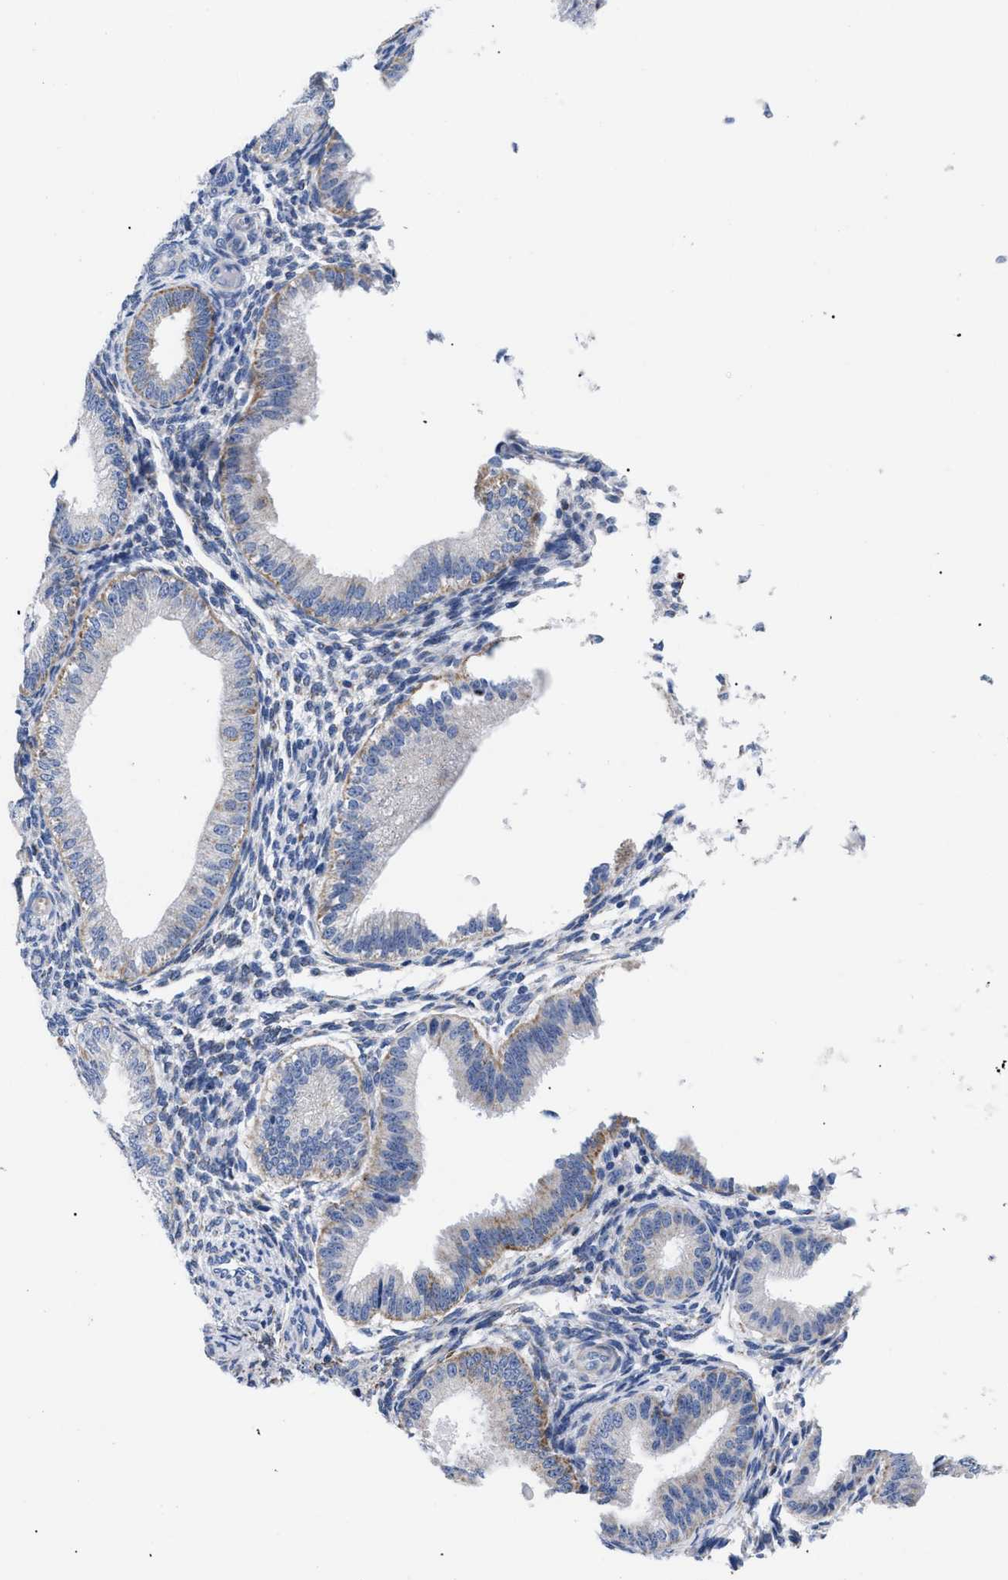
{"staining": {"intensity": "weak", "quantity": "<25%", "location": "cytoplasmic/membranous"}, "tissue": "endometrium", "cell_type": "Cells in endometrial stroma", "image_type": "normal", "snomed": [{"axis": "morphology", "description": "Normal tissue, NOS"}, {"axis": "topography", "description": "Endometrium"}], "caption": "Immunohistochemistry of benign endometrium reveals no positivity in cells in endometrial stroma.", "gene": "GPR149", "patient": {"sex": "female", "age": 39}}